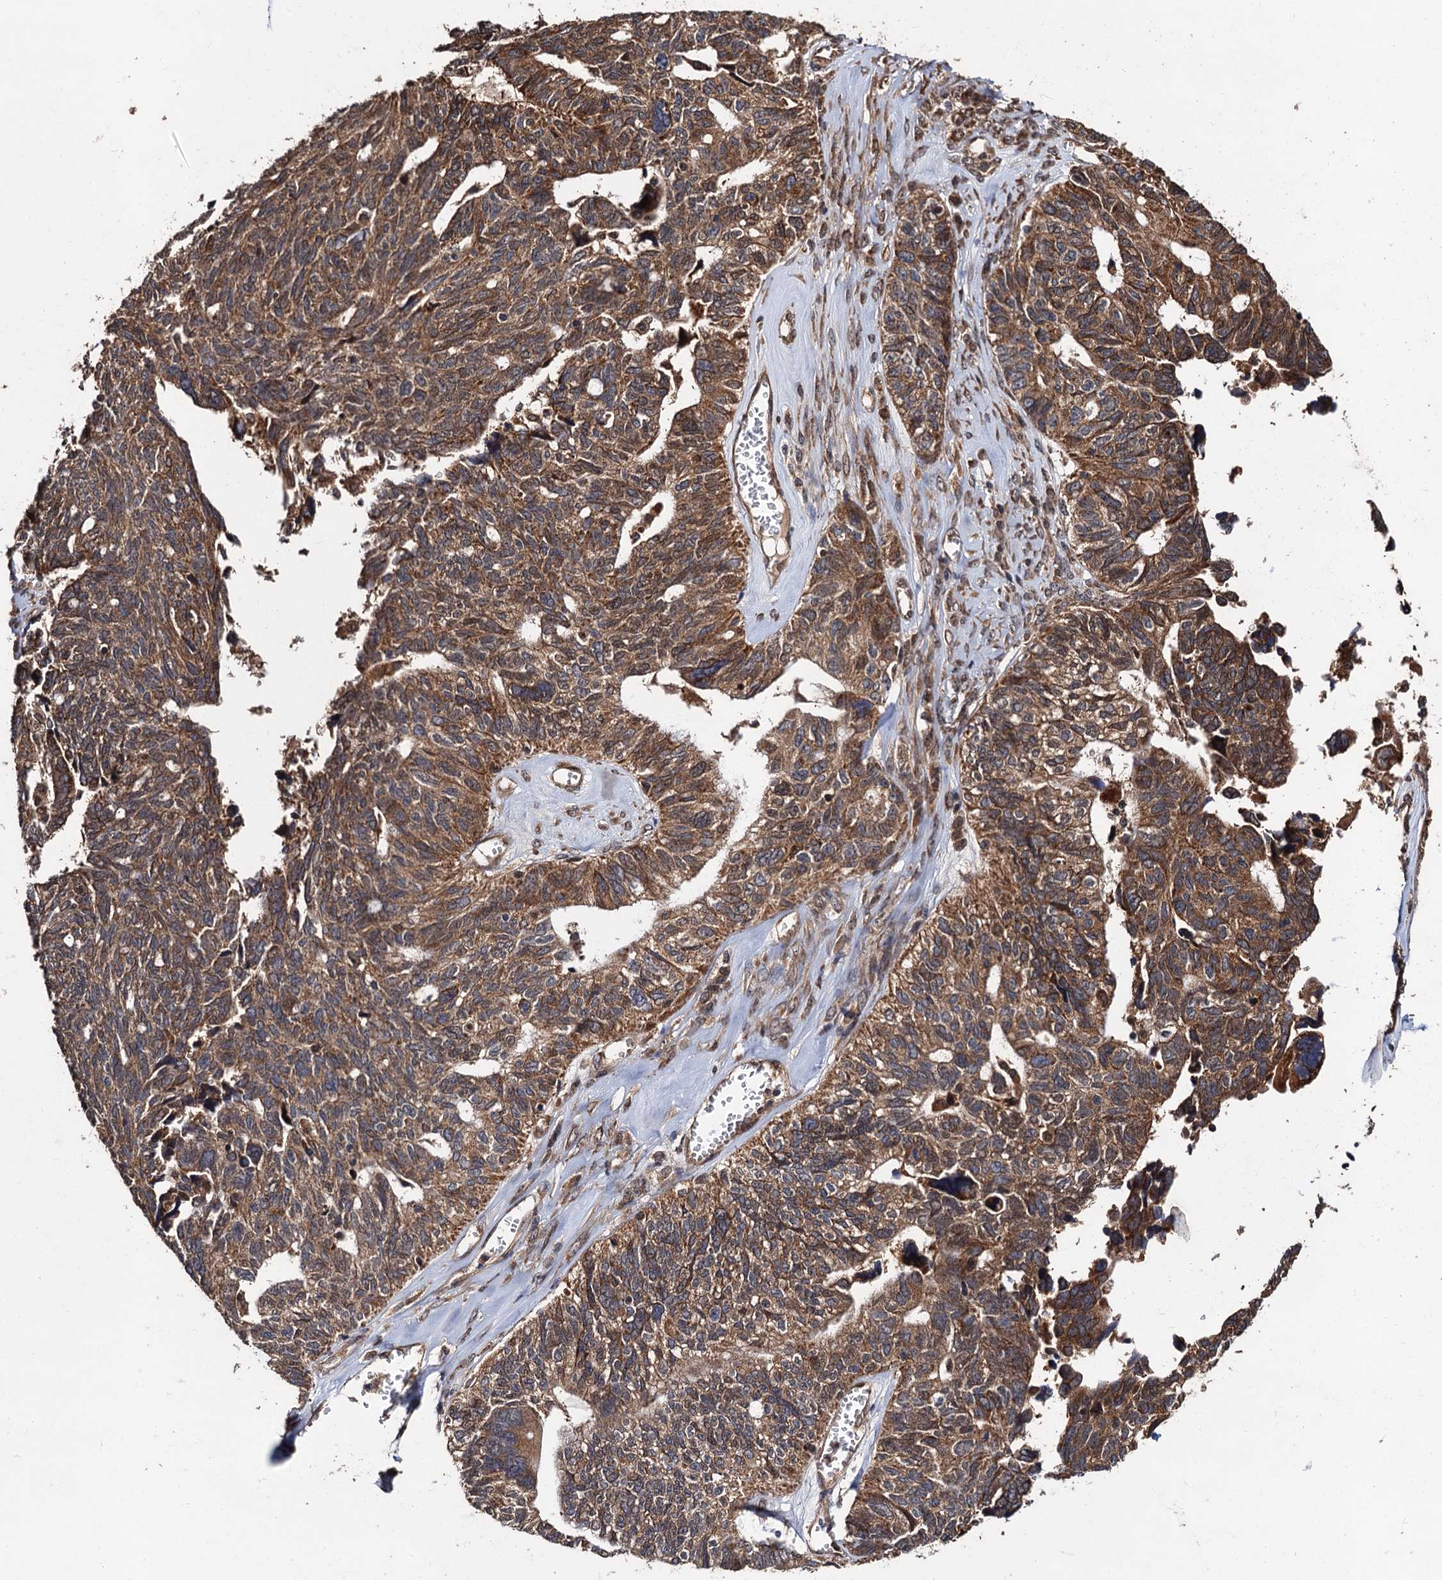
{"staining": {"intensity": "moderate", "quantity": ">75%", "location": "cytoplasmic/membranous"}, "tissue": "ovarian cancer", "cell_type": "Tumor cells", "image_type": "cancer", "snomed": [{"axis": "morphology", "description": "Cystadenocarcinoma, serous, NOS"}, {"axis": "topography", "description": "Ovary"}], "caption": "Immunohistochemical staining of human ovarian serous cystadenocarcinoma reveals medium levels of moderate cytoplasmic/membranous protein expression in about >75% of tumor cells.", "gene": "MIER2", "patient": {"sex": "female", "age": 79}}